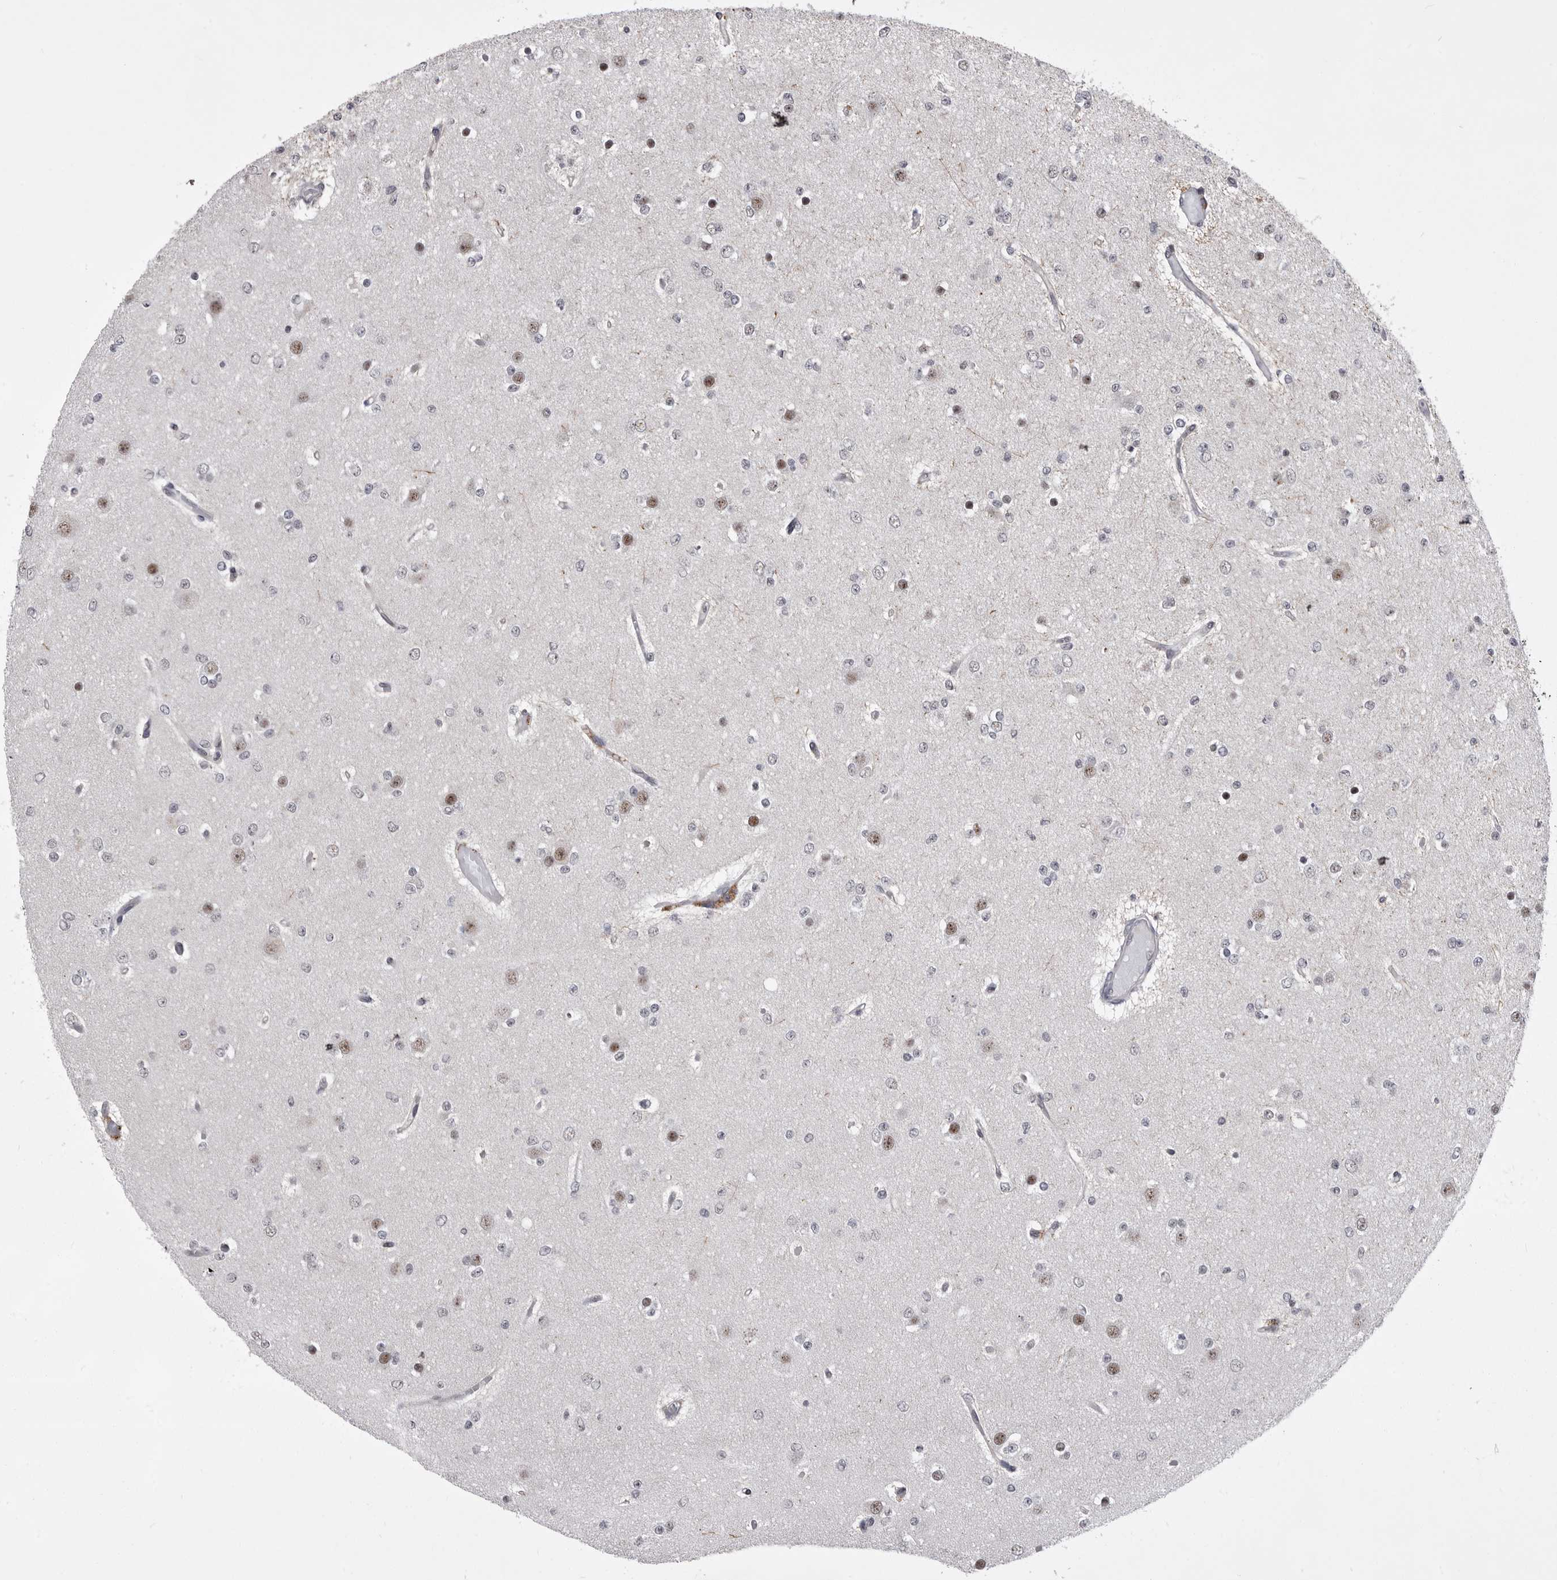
{"staining": {"intensity": "weak", "quantity": "<25%", "location": "nuclear"}, "tissue": "glioma", "cell_type": "Tumor cells", "image_type": "cancer", "snomed": [{"axis": "morphology", "description": "Glioma, malignant, Low grade"}, {"axis": "topography", "description": "Brain"}], "caption": "There is no significant expression in tumor cells of malignant glioma (low-grade).", "gene": "PRPF3", "patient": {"sex": "female", "age": 22}}